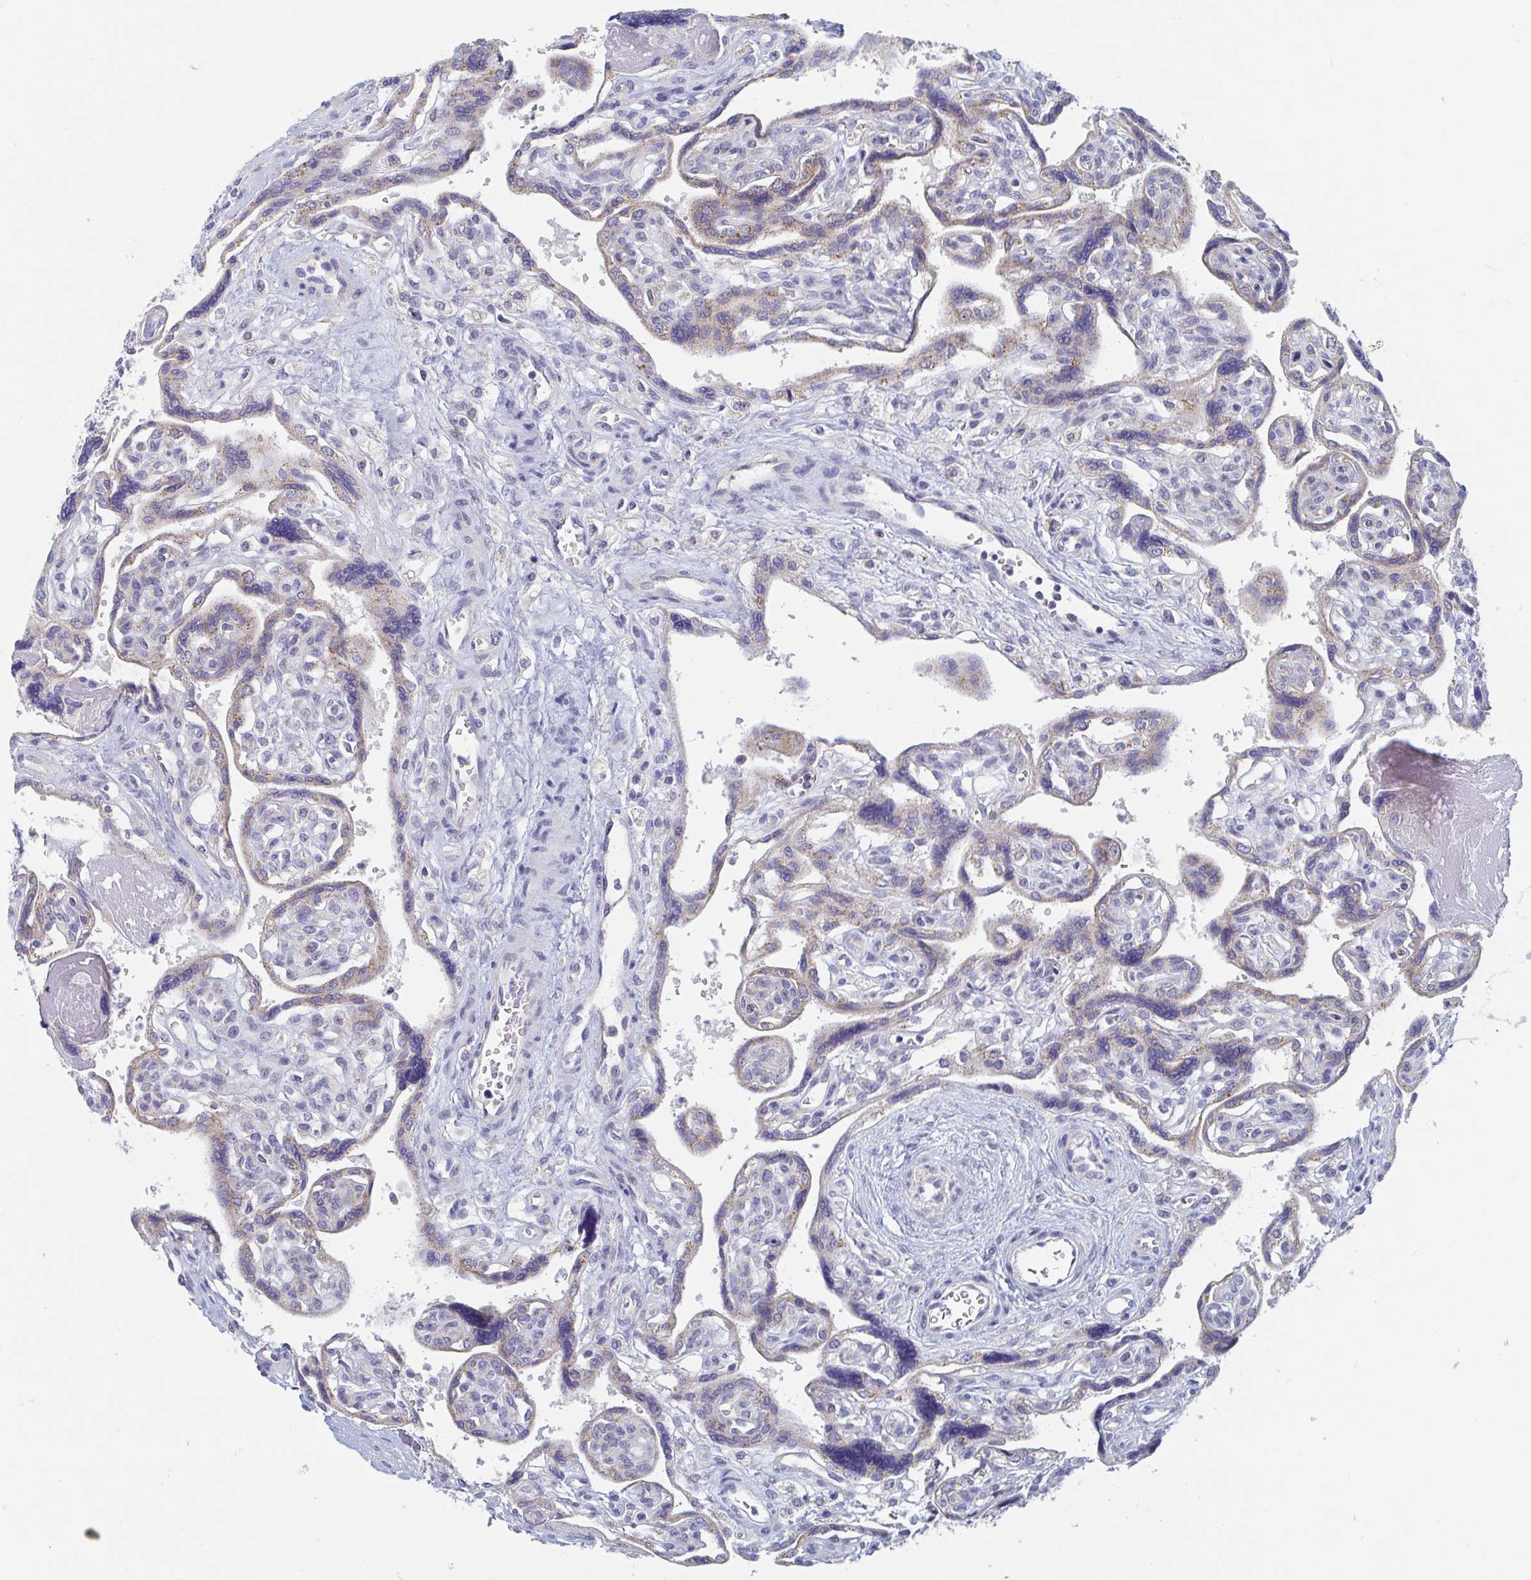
{"staining": {"intensity": "weak", "quantity": "25%-75%", "location": "cytoplasmic/membranous"}, "tissue": "placenta", "cell_type": "Trophoblastic cells", "image_type": "normal", "snomed": [{"axis": "morphology", "description": "Normal tissue, NOS"}, {"axis": "topography", "description": "Placenta"}], "caption": "This histopathology image reveals normal placenta stained with immunohistochemistry (IHC) to label a protein in brown. The cytoplasmic/membranous of trophoblastic cells show weak positivity for the protein. Nuclei are counter-stained blue.", "gene": "MRPL53", "patient": {"sex": "female", "age": 39}}